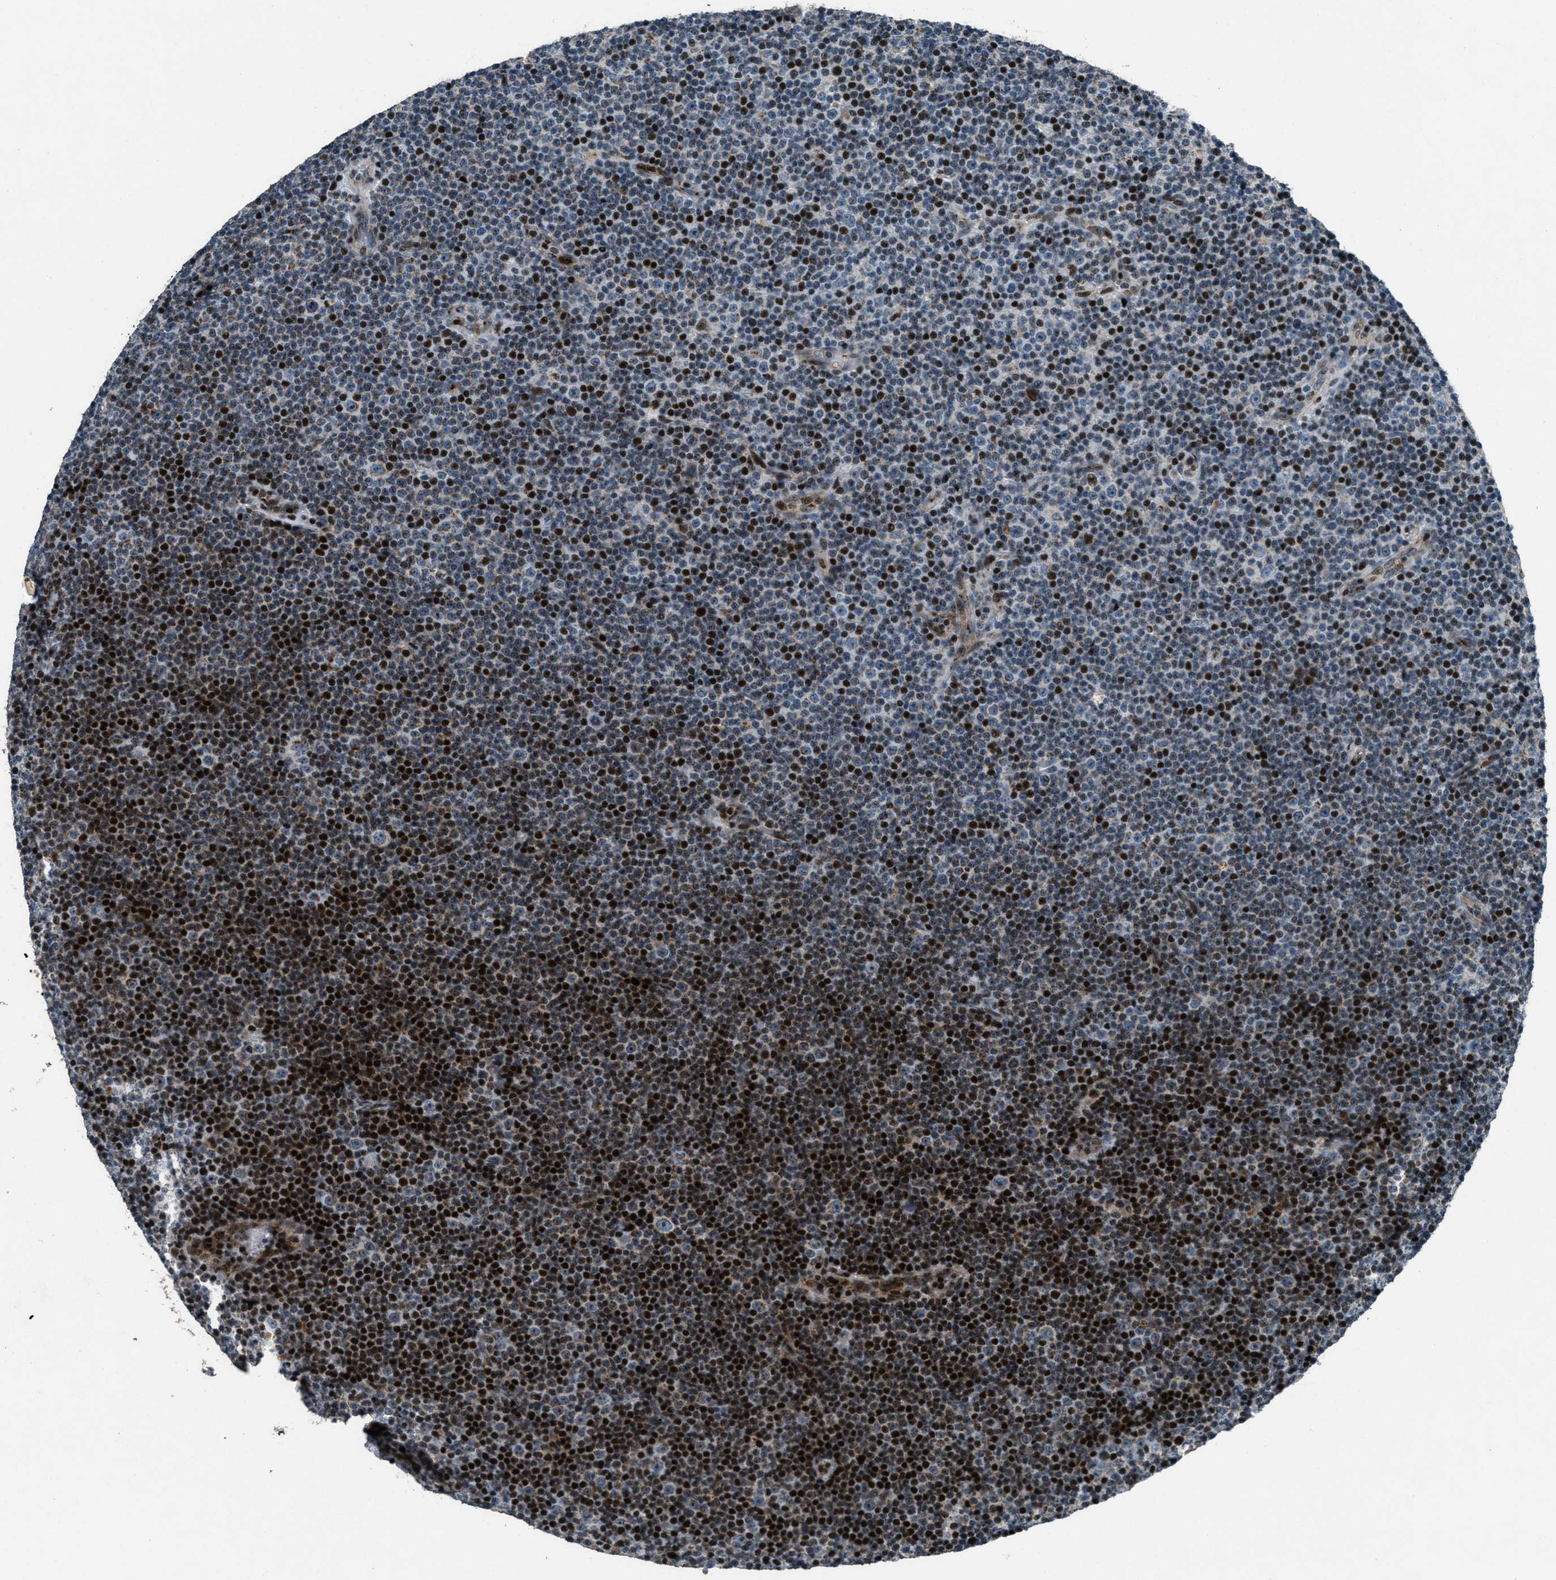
{"staining": {"intensity": "strong", "quantity": "25%-75%", "location": "nuclear"}, "tissue": "lymphoma", "cell_type": "Tumor cells", "image_type": "cancer", "snomed": [{"axis": "morphology", "description": "Malignant lymphoma, non-Hodgkin's type, Low grade"}, {"axis": "topography", "description": "Lymph node"}], "caption": "An immunohistochemistry photomicrograph of tumor tissue is shown. Protein staining in brown shows strong nuclear positivity in lymphoma within tumor cells.", "gene": "GPC6", "patient": {"sex": "female", "age": 67}}